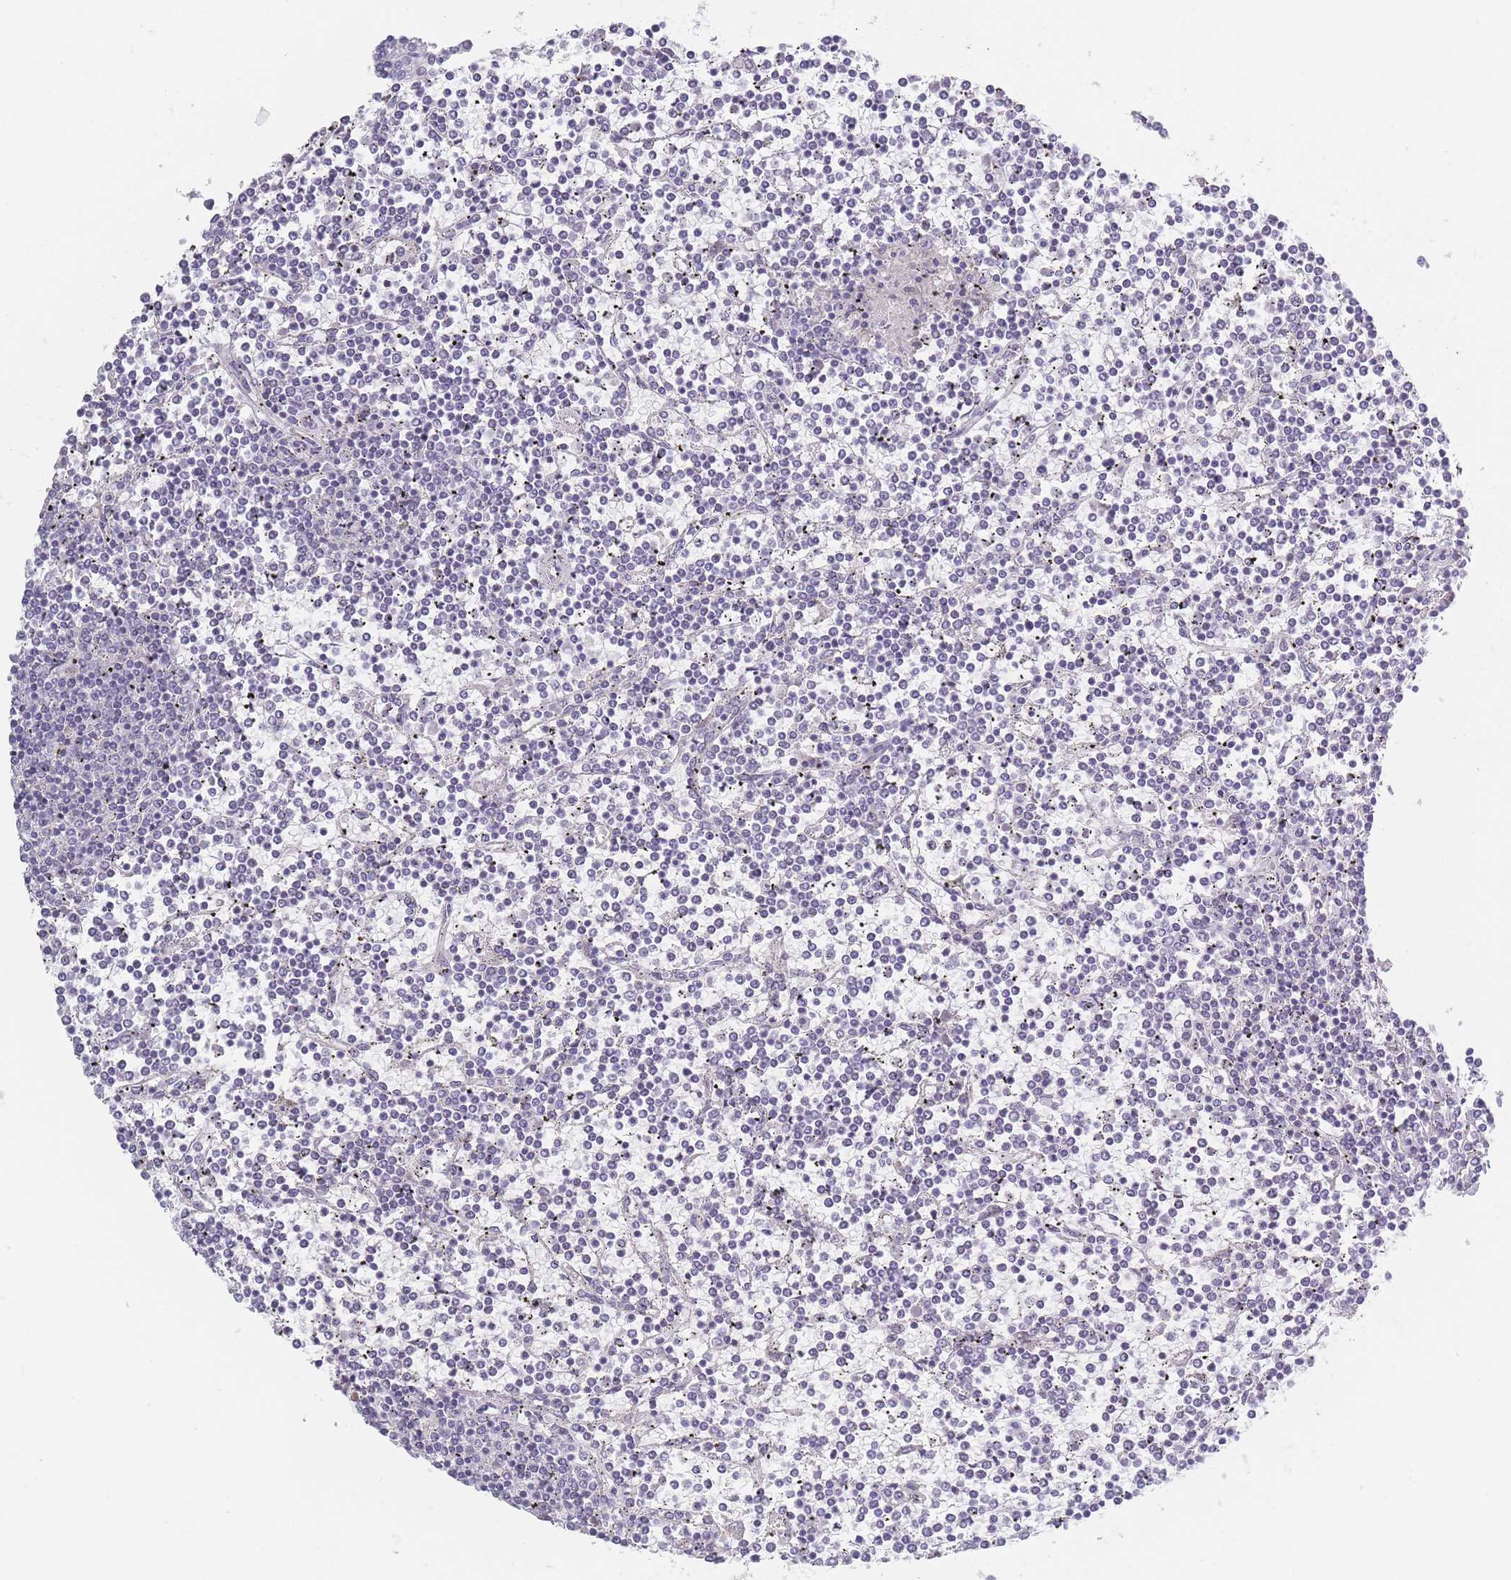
{"staining": {"intensity": "negative", "quantity": "none", "location": "none"}, "tissue": "lymphoma", "cell_type": "Tumor cells", "image_type": "cancer", "snomed": [{"axis": "morphology", "description": "Malignant lymphoma, non-Hodgkin's type, Low grade"}, {"axis": "topography", "description": "Spleen"}], "caption": "This is a histopathology image of immunohistochemistry (IHC) staining of lymphoma, which shows no staining in tumor cells. Brightfield microscopy of immunohistochemistry stained with DAB (3,3'-diaminobenzidine) (brown) and hematoxylin (blue), captured at high magnification.", "gene": "PLEKHG2", "patient": {"sex": "female", "age": 19}}